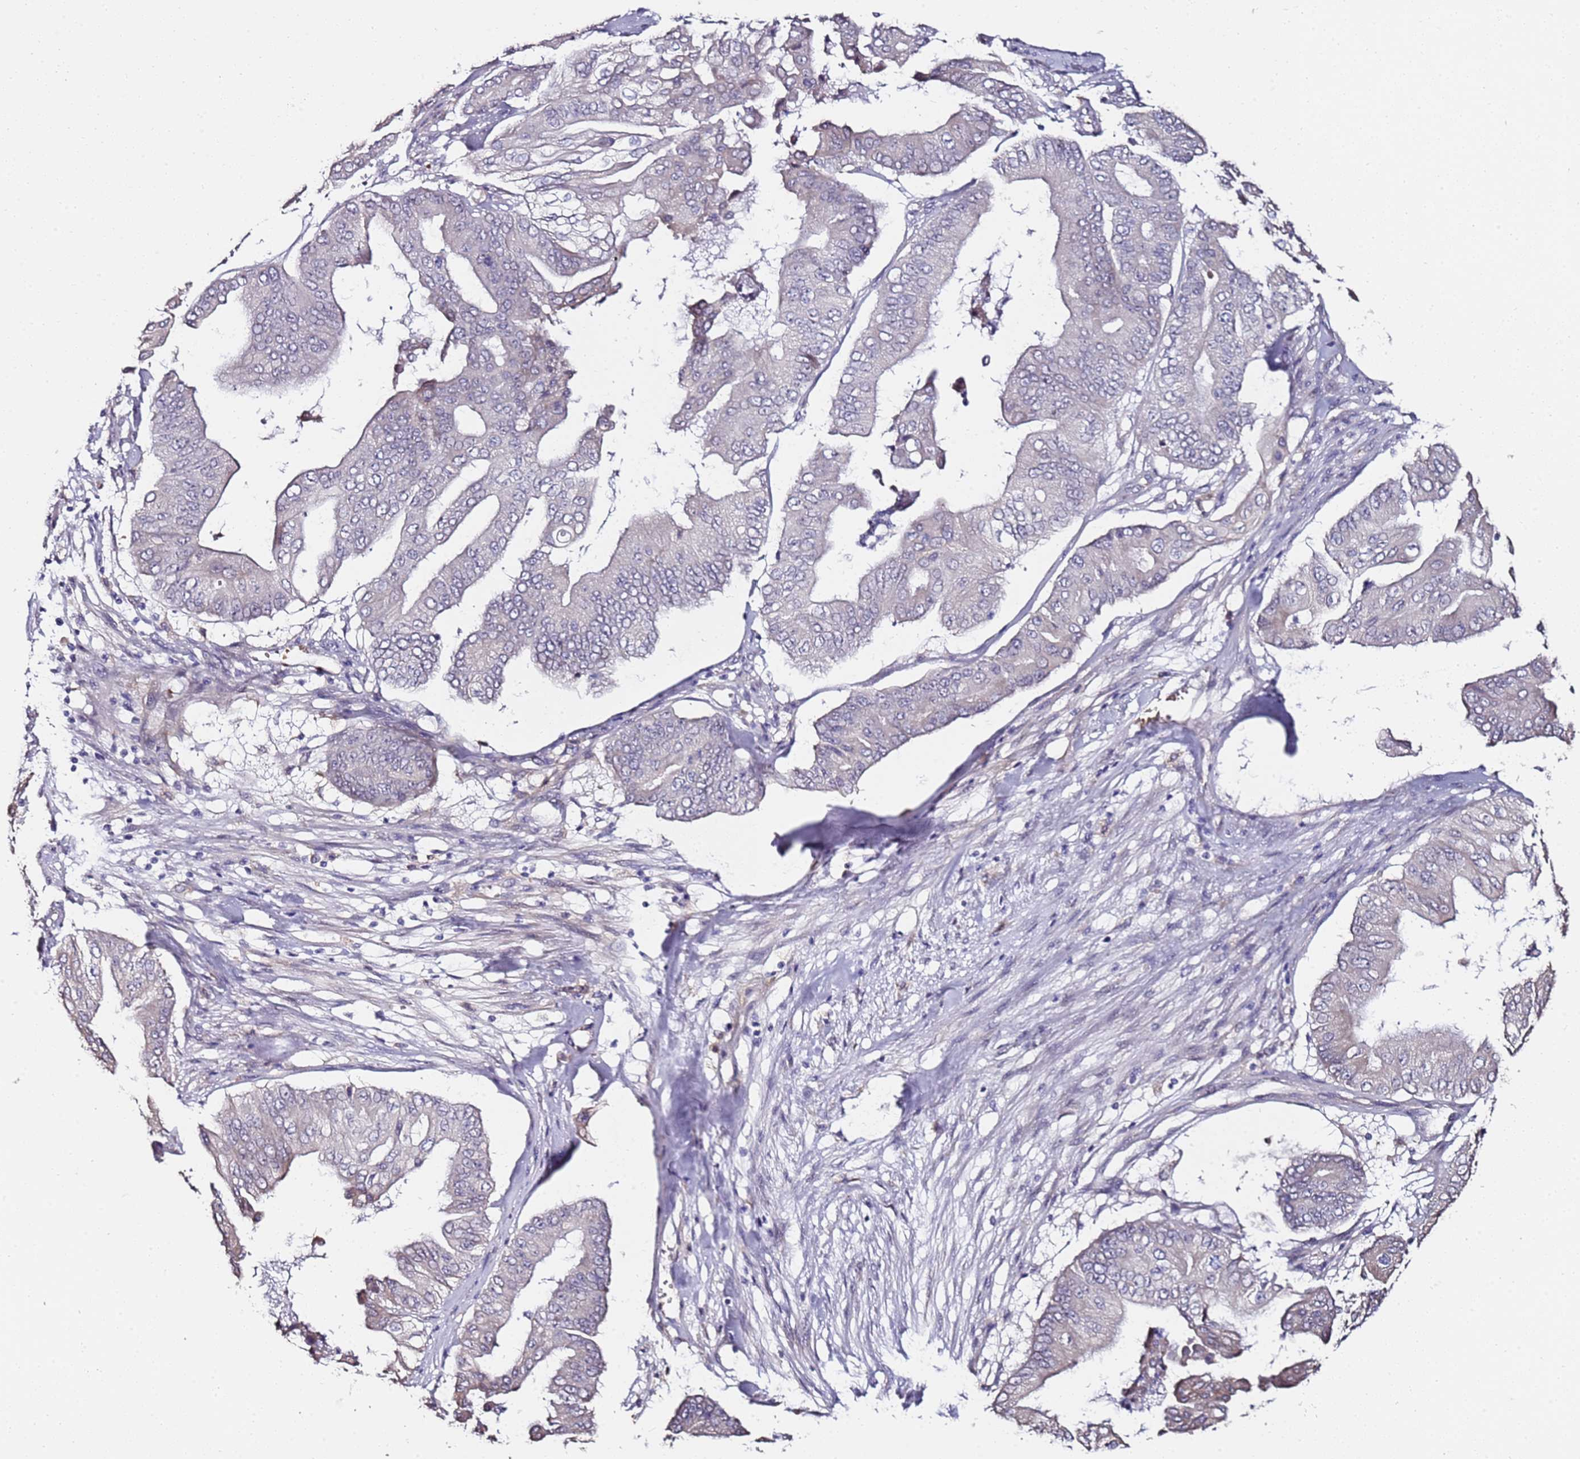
{"staining": {"intensity": "negative", "quantity": "none", "location": "none"}, "tissue": "pancreatic cancer", "cell_type": "Tumor cells", "image_type": "cancer", "snomed": [{"axis": "morphology", "description": "Adenocarcinoma, NOS"}, {"axis": "topography", "description": "Pancreas"}], "caption": "Tumor cells are negative for brown protein staining in pancreatic cancer.", "gene": "C3orf80", "patient": {"sex": "female", "age": 77}}